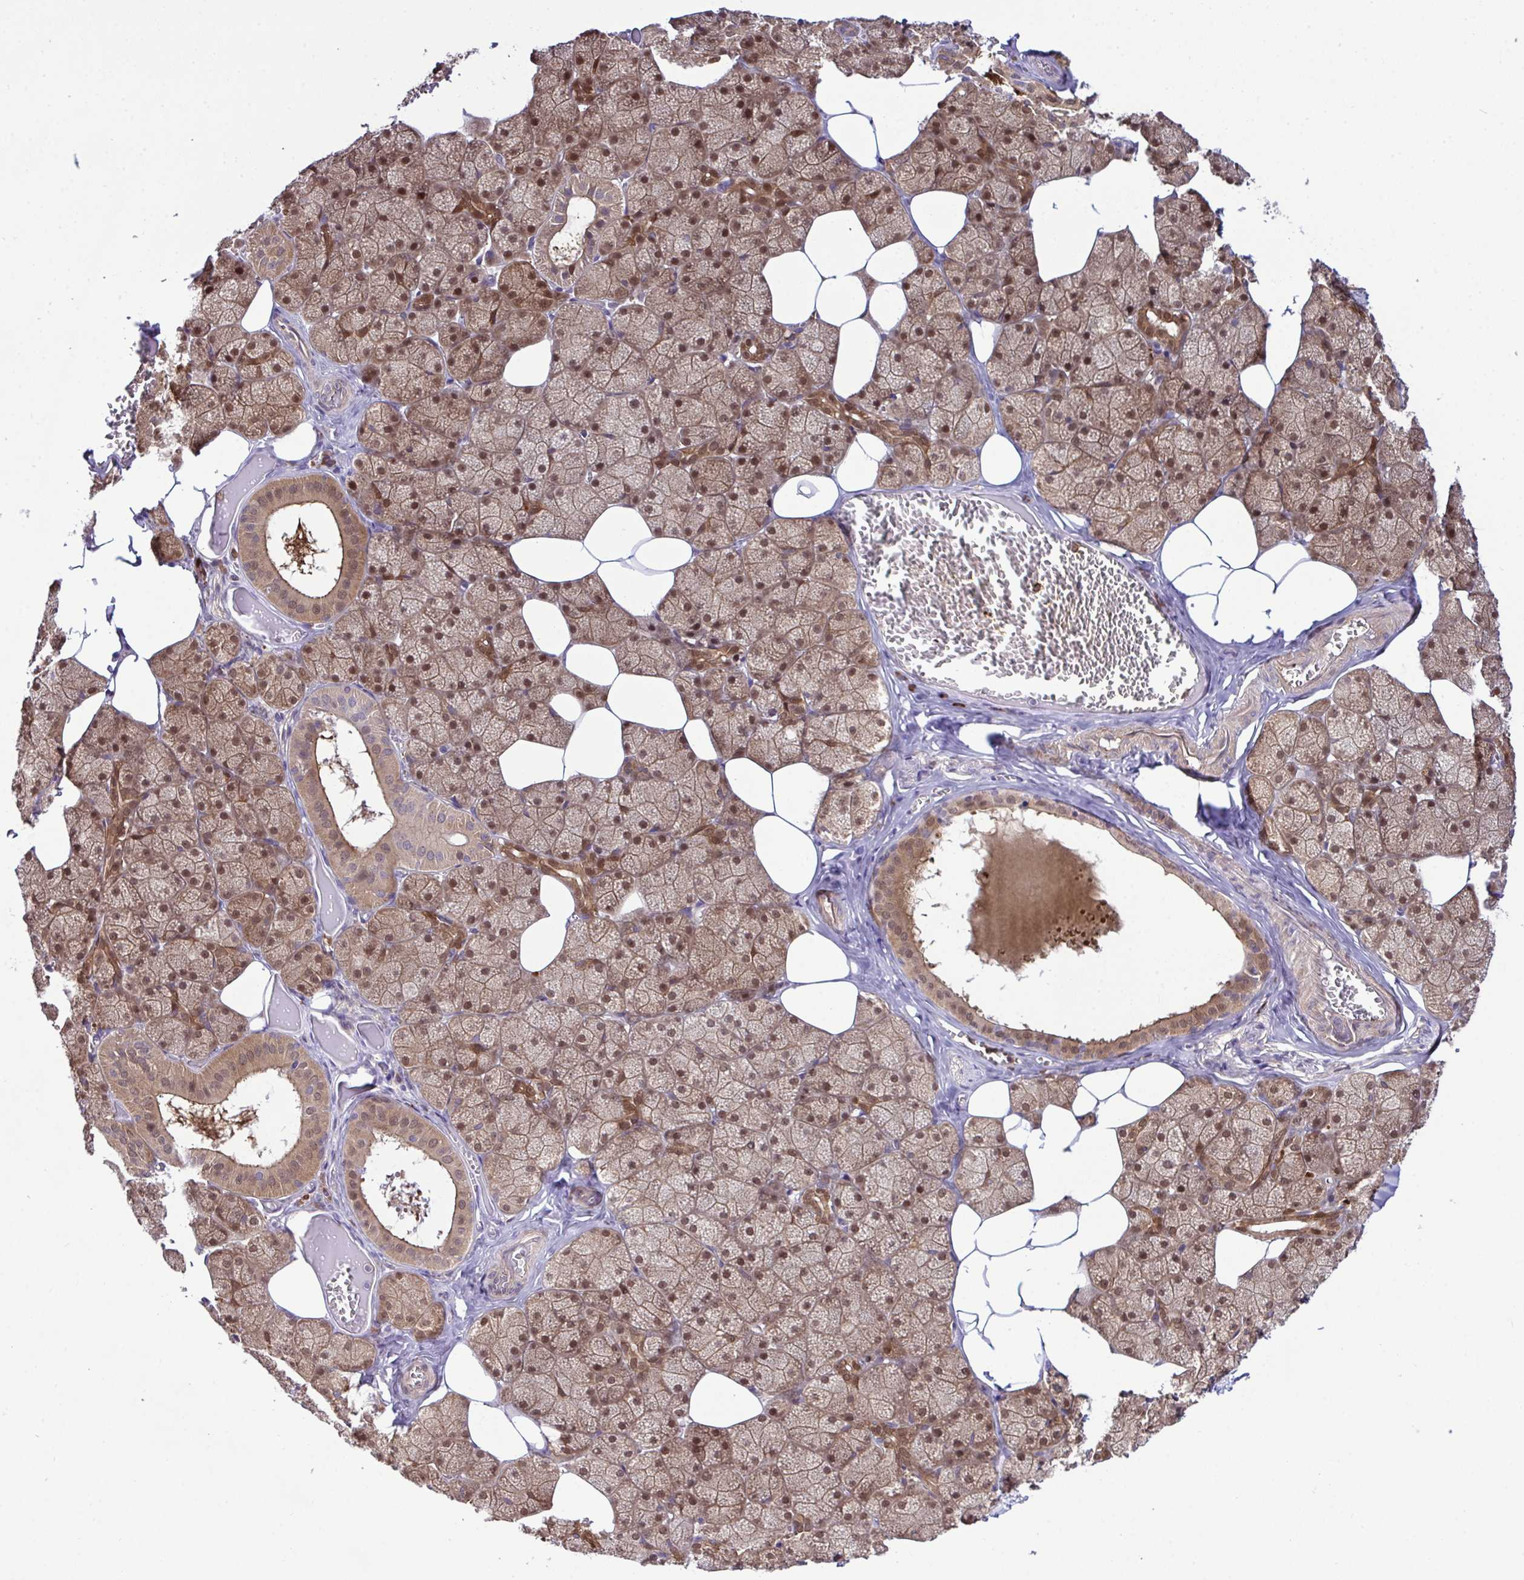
{"staining": {"intensity": "strong", "quantity": ">75%", "location": "cytoplasmic/membranous,nuclear"}, "tissue": "salivary gland", "cell_type": "Glandular cells", "image_type": "normal", "snomed": [{"axis": "morphology", "description": "Normal tissue, NOS"}, {"axis": "topography", "description": "Salivary gland"}, {"axis": "topography", "description": "Peripheral nerve tissue"}], "caption": "Glandular cells demonstrate strong cytoplasmic/membranous,nuclear expression in approximately >75% of cells in benign salivary gland. (DAB (3,3'-diaminobenzidine) IHC with brightfield microscopy, high magnification).", "gene": "CMPK1", "patient": {"sex": "male", "age": 38}}